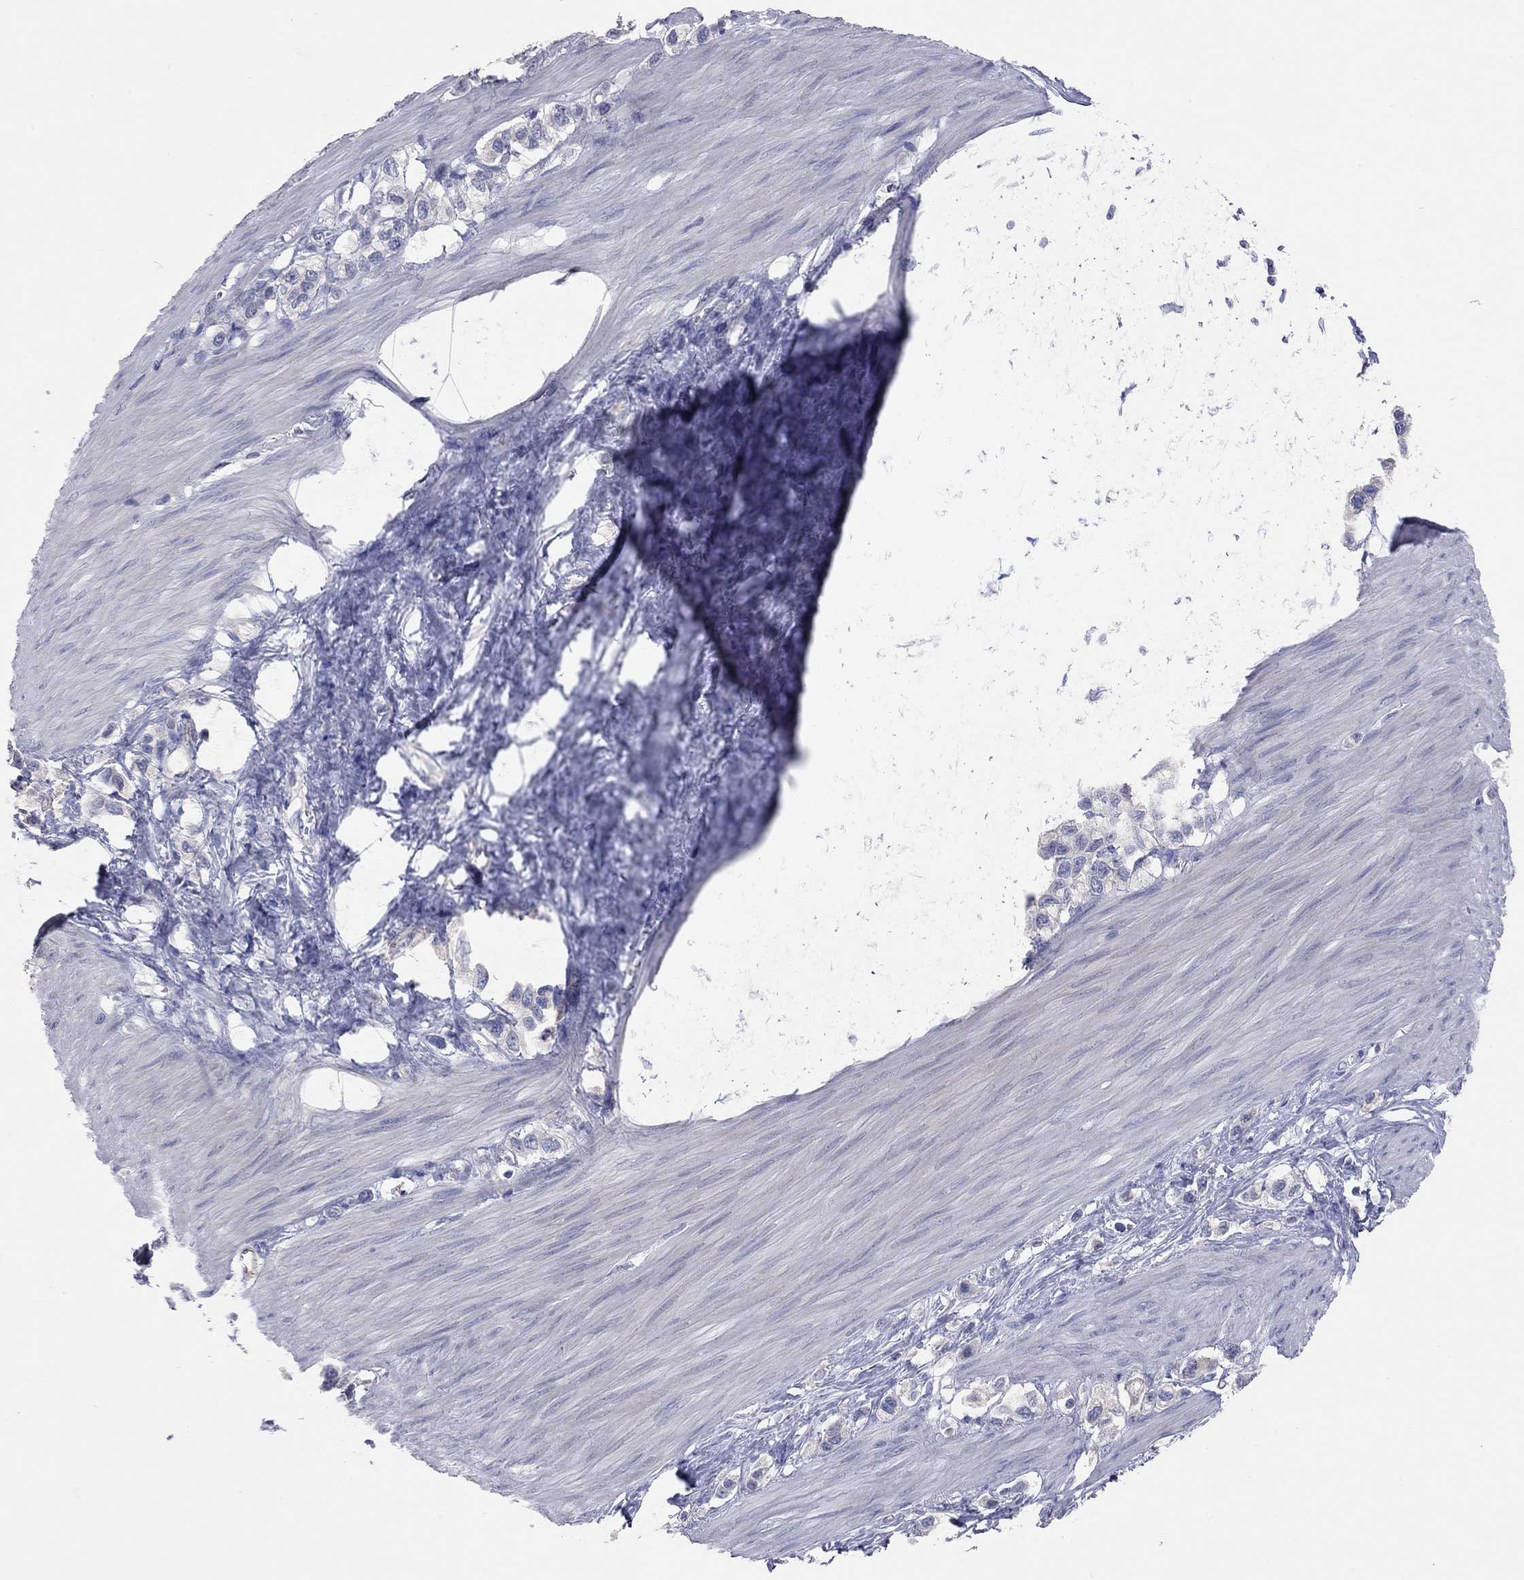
{"staining": {"intensity": "negative", "quantity": "none", "location": "none"}, "tissue": "stomach cancer", "cell_type": "Tumor cells", "image_type": "cancer", "snomed": [{"axis": "morphology", "description": "Normal tissue, NOS"}, {"axis": "morphology", "description": "Adenocarcinoma, NOS"}, {"axis": "morphology", "description": "Adenocarcinoma, High grade"}, {"axis": "topography", "description": "Stomach, upper"}, {"axis": "topography", "description": "Stomach"}], "caption": "Tumor cells are negative for brown protein staining in stomach adenocarcinoma.", "gene": "KCNB1", "patient": {"sex": "female", "age": 65}}